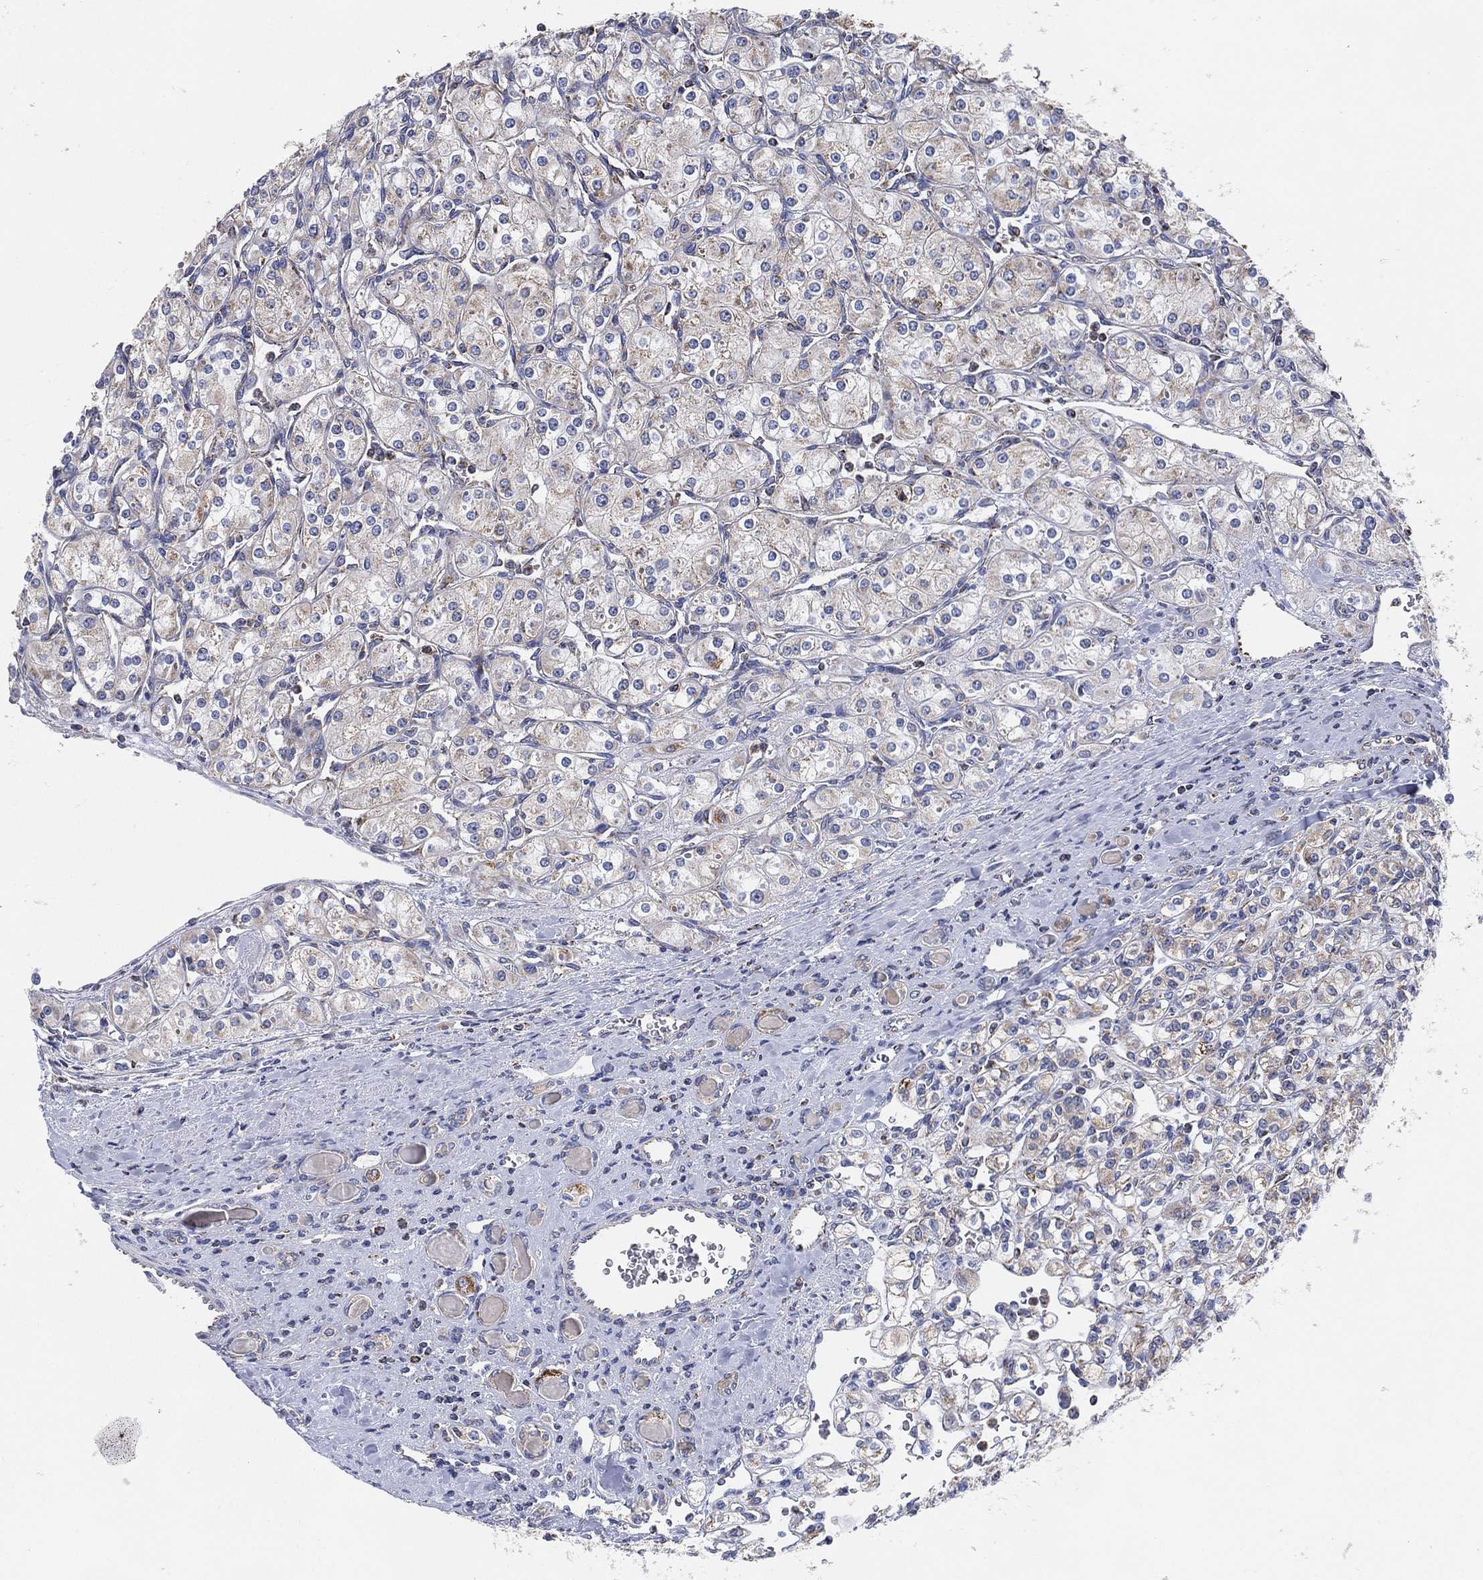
{"staining": {"intensity": "moderate", "quantity": "25%-75%", "location": "cytoplasmic/membranous"}, "tissue": "renal cancer", "cell_type": "Tumor cells", "image_type": "cancer", "snomed": [{"axis": "morphology", "description": "Adenocarcinoma, NOS"}, {"axis": "topography", "description": "Kidney"}], "caption": "Protein expression analysis of renal cancer (adenocarcinoma) shows moderate cytoplasmic/membranous staining in about 25%-75% of tumor cells.", "gene": "GCAT", "patient": {"sex": "male", "age": 77}}